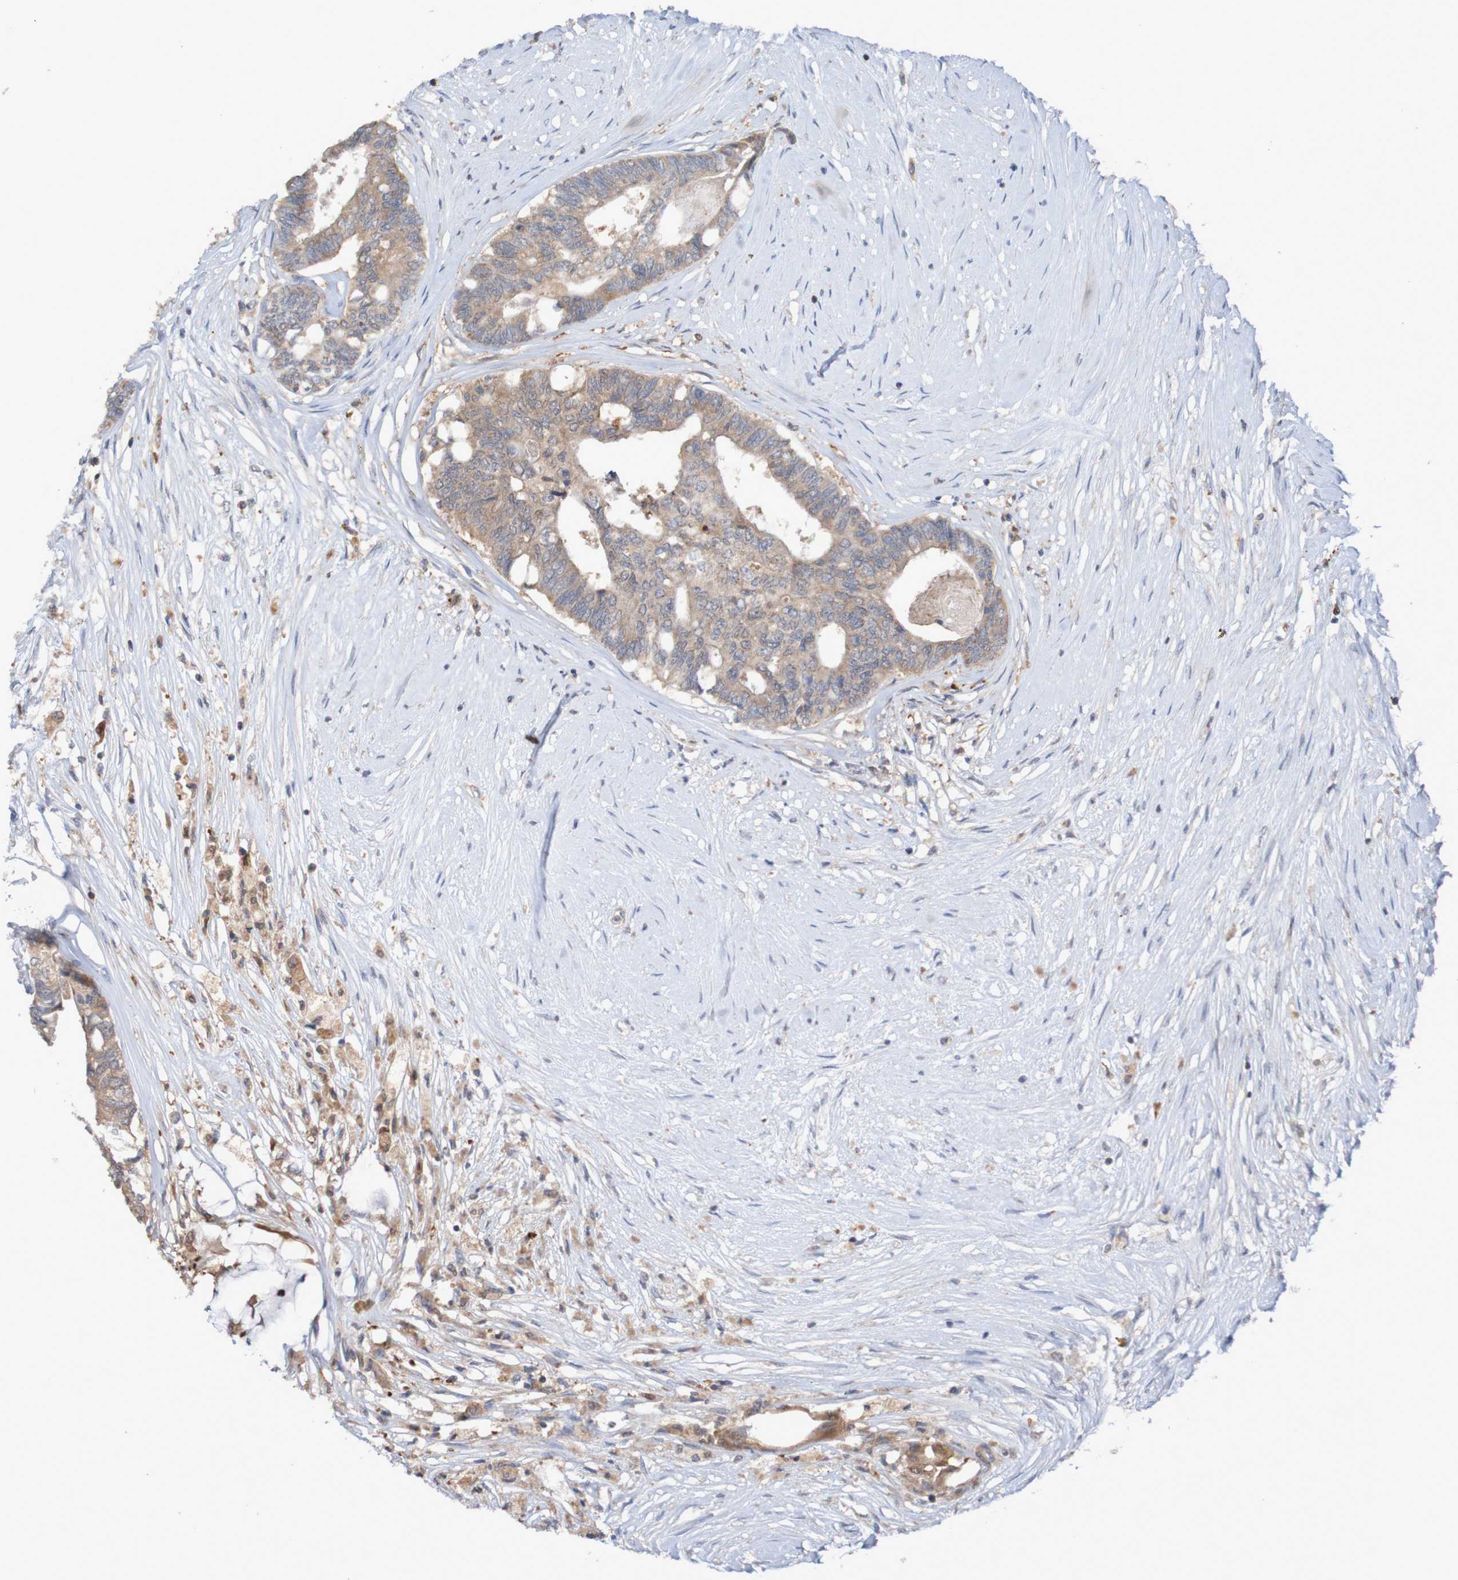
{"staining": {"intensity": "moderate", "quantity": ">75%", "location": "cytoplasmic/membranous"}, "tissue": "colorectal cancer", "cell_type": "Tumor cells", "image_type": "cancer", "snomed": [{"axis": "morphology", "description": "Adenocarcinoma, NOS"}, {"axis": "topography", "description": "Rectum"}], "caption": "Immunohistochemical staining of colorectal adenocarcinoma displays medium levels of moderate cytoplasmic/membranous protein positivity in approximately >75% of tumor cells.", "gene": "C3orf18", "patient": {"sex": "male", "age": 63}}